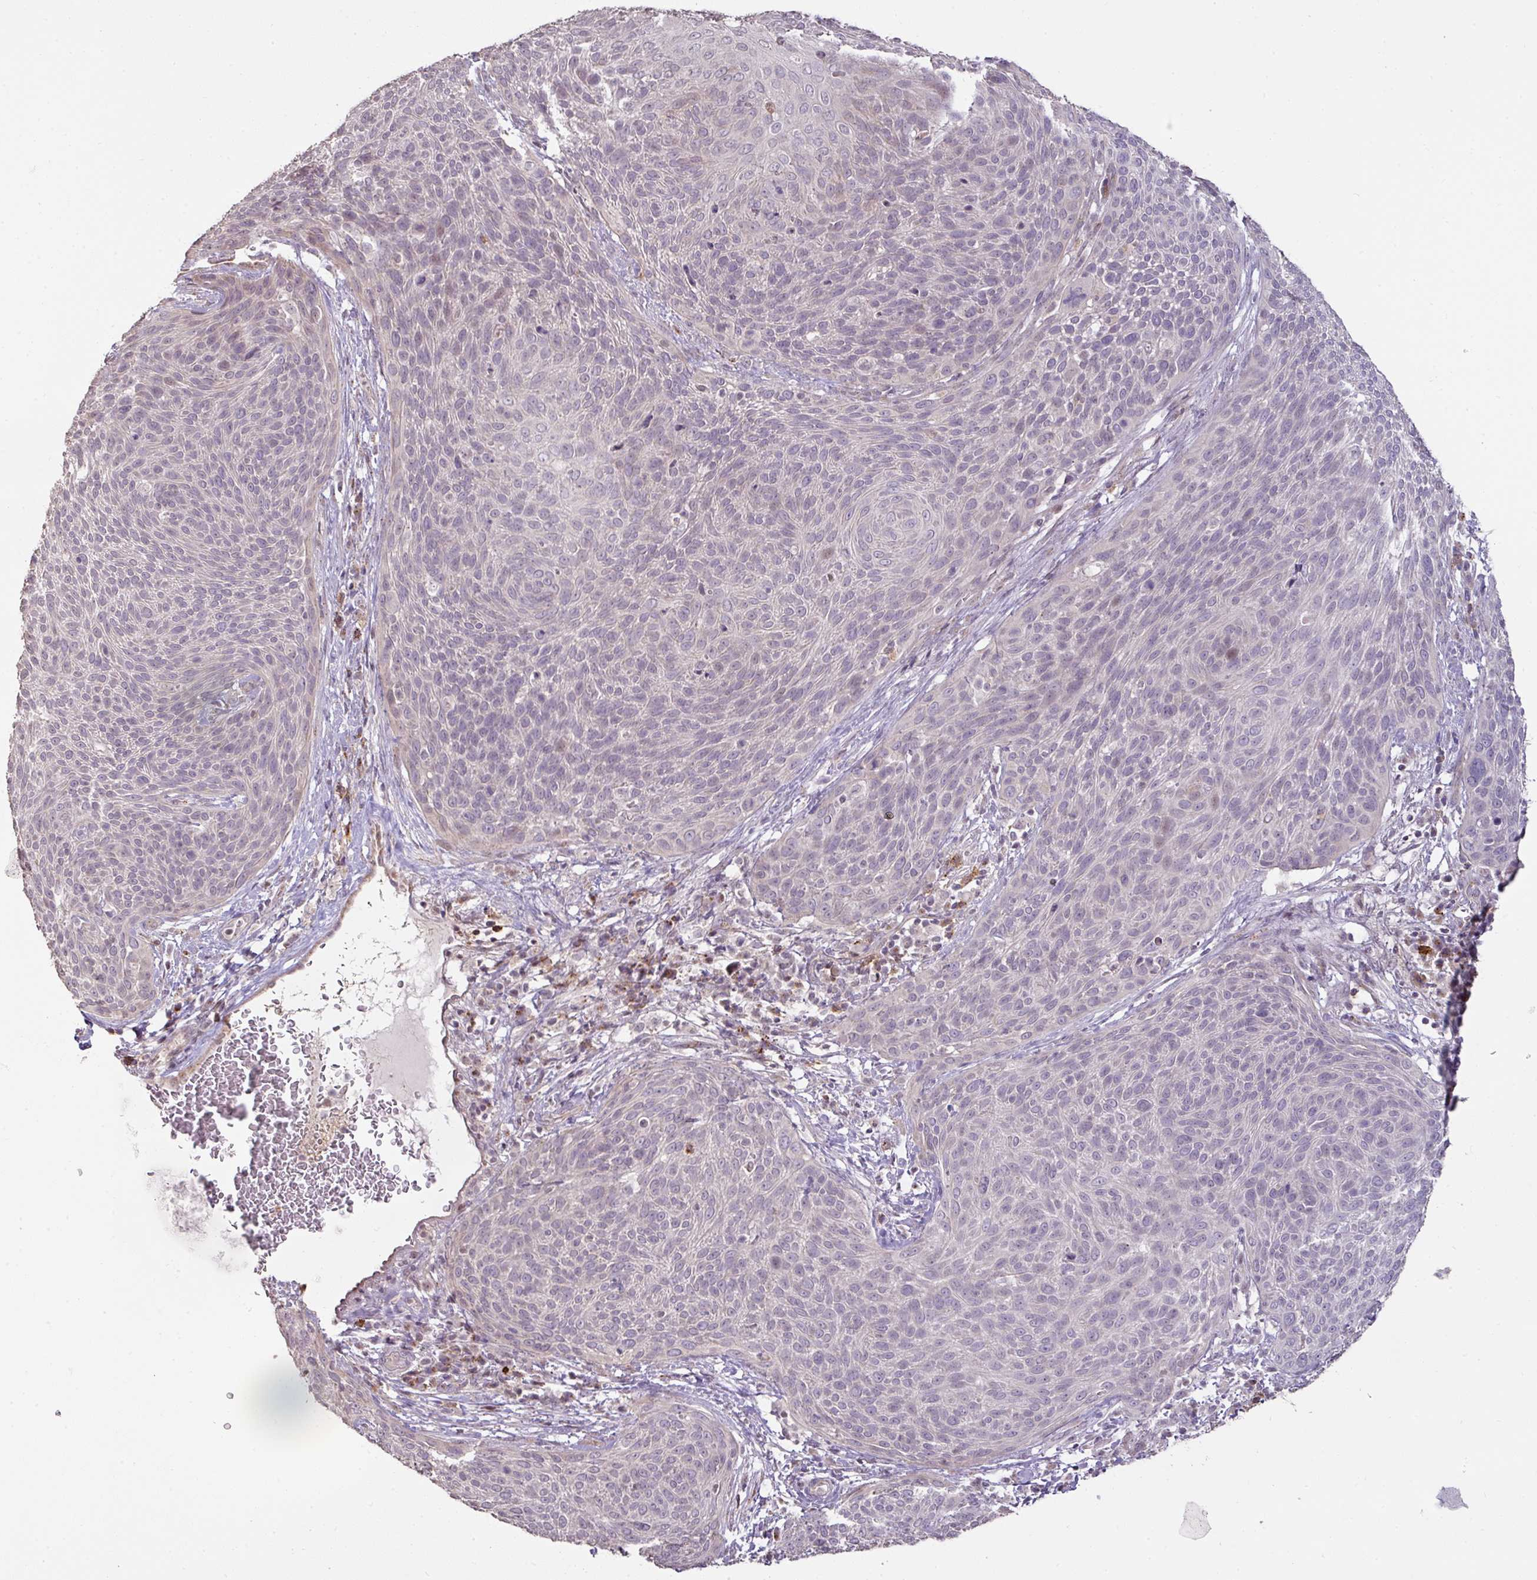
{"staining": {"intensity": "negative", "quantity": "none", "location": "none"}, "tissue": "cervical cancer", "cell_type": "Tumor cells", "image_type": "cancer", "snomed": [{"axis": "morphology", "description": "Squamous cell carcinoma, NOS"}, {"axis": "topography", "description": "Cervix"}], "caption": "A histopathology image of cervical cancer (squamous cell carcinoma) stained for a protein demonstrates no brown staining in tumor cells.", "gene": "CXCR5", "patient": {"sex": "female", "age": 31}}